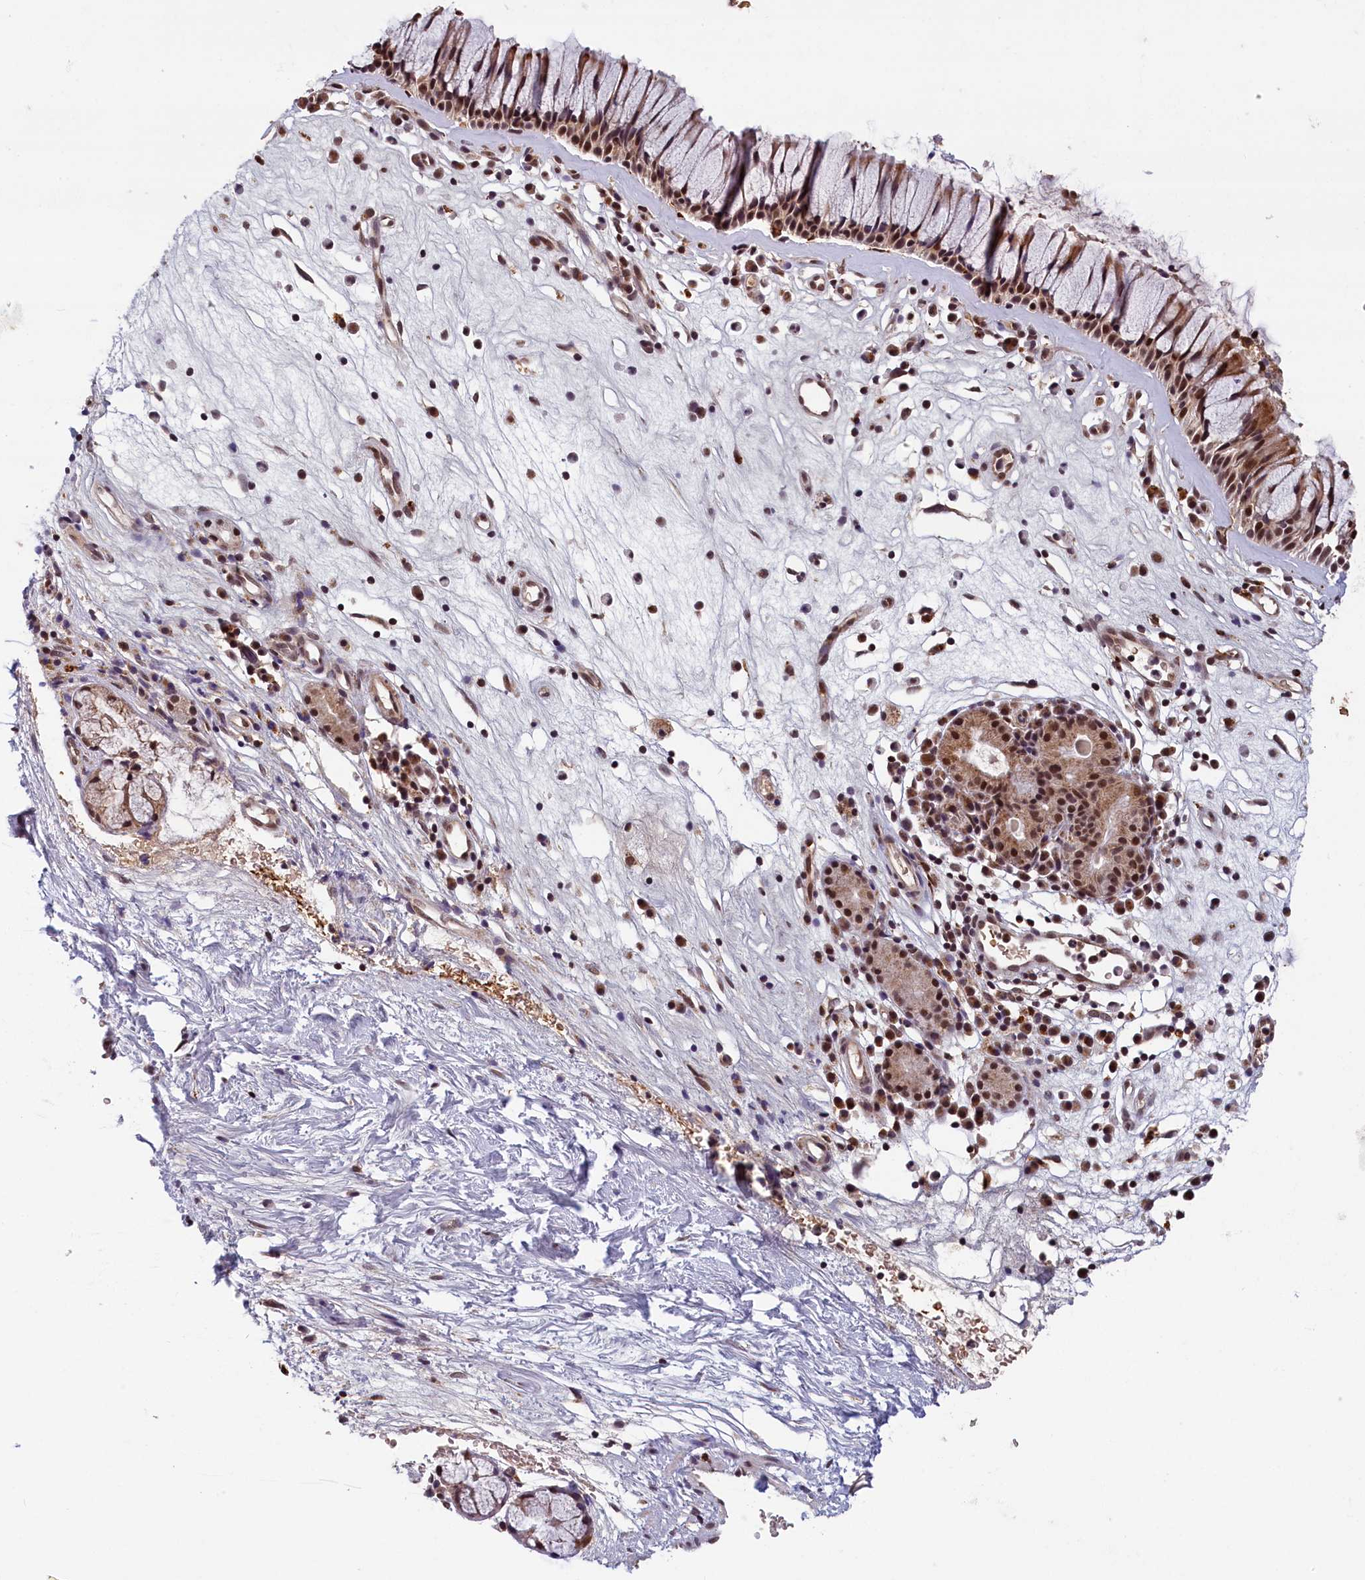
{"staining": {"intensity": "strong", "quantity": ">75%", "location": "cytoplasmic/membranous,nuclear"}, "tissue": "nasopharynx", "cell_type": "Respiratory epithelial cells", "image_type": "normal", "snomed": [{"axis": "morphology", "description": "Normal tissue, NOS"}, {"axis": "morphology", "description": "Inflammation, NOS"}, {"axis": "morphology", "description": "Malignant melanoma, Metastatic site"}, {"axis": "topography", "description": "Nasopharynx"}], "caption": "Protein staining of unremarkable nasopharynx reveals strong cytoplasmic/membranous,nuclear positivity in approximately >75% of respiratory epithelial cells.", "gene": "KCNK6", "patient": {"sex": "male", "age": 70}}